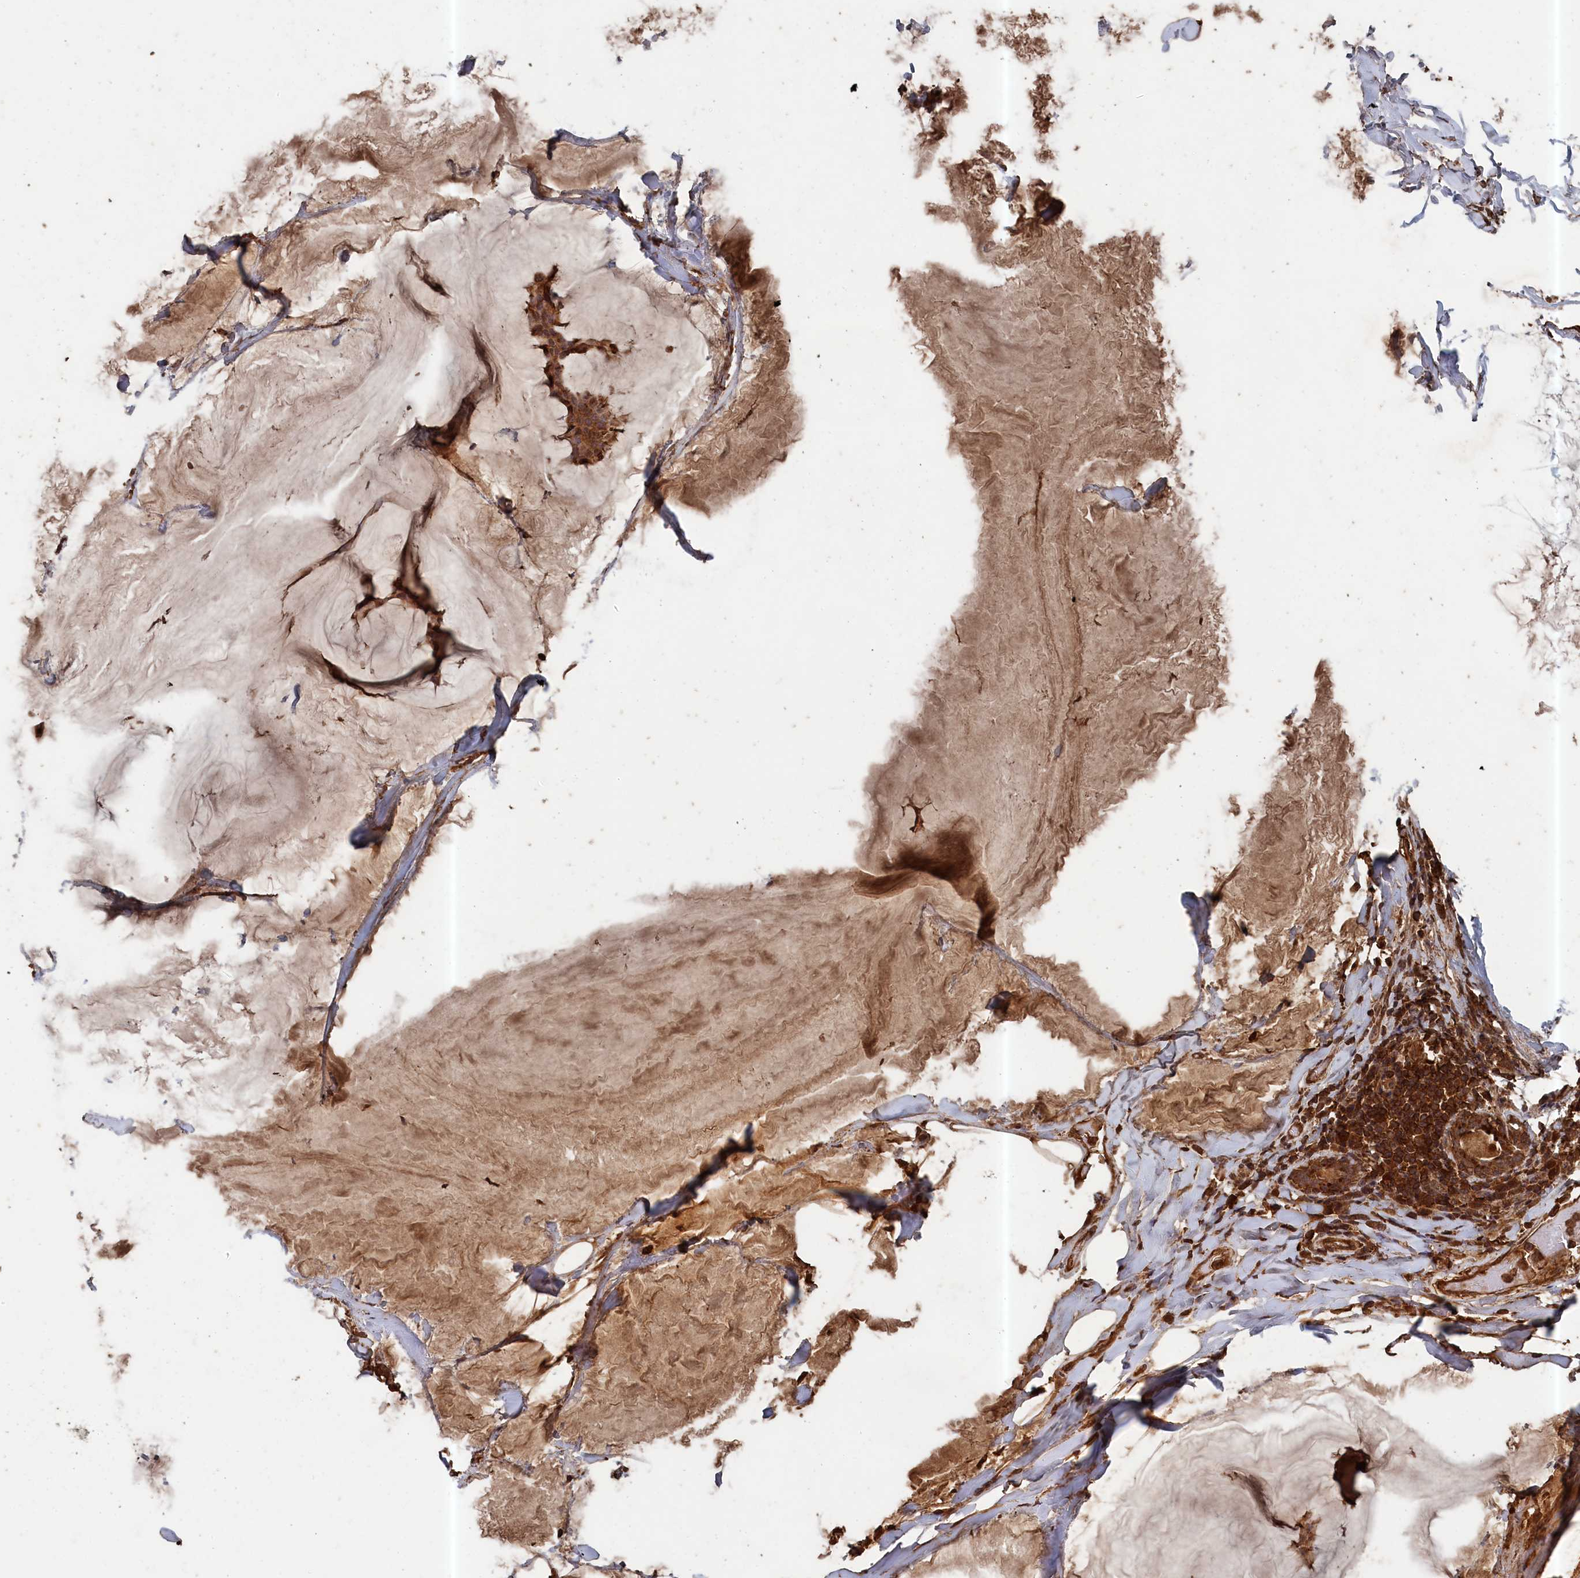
{"staining": {"intensity": "strong", "quantity": ">75%", "location": "cytoplasmic/membranous"}, "tissue": "breast cancer", "cell_type": "Tumor cells", "image_type": "cancer", "snomed": [{"axis": "morphology", "description": "Duct carcinoma"}, {"axis": "topography", "description": "Breast"}], "caption": "Immunohistochemical staining of human intraductal carcinoma (breast) shows strong cytoplasmic/membranous protein staining in approximately >75% of tumor cells.", "gene": "SNX33", "patient": {"sex": "female", "age": 93}}